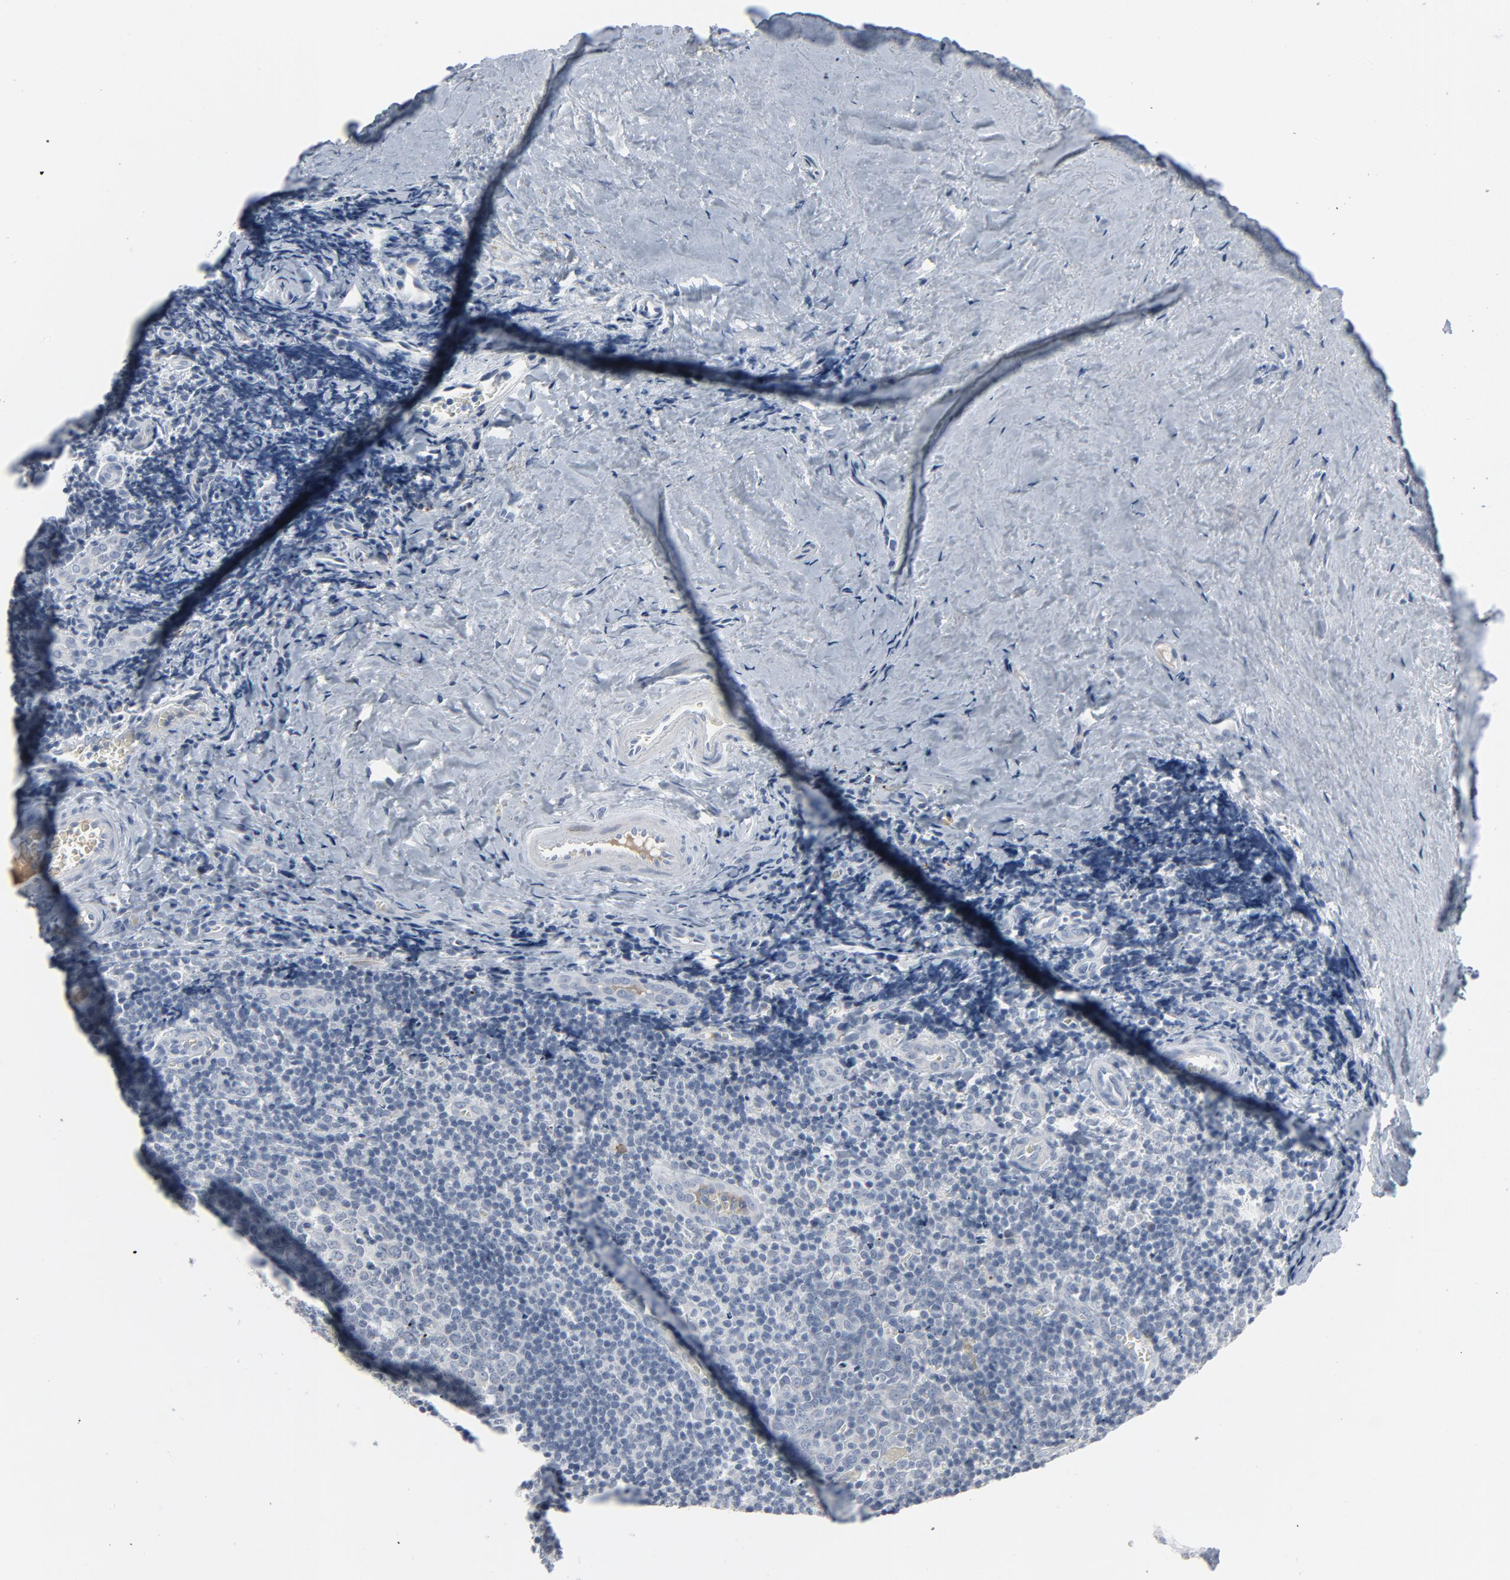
{"staining": {"intensity": "negative", "quantity": "none", "location": "none"}, "tissue": "tonsil", "cell_type": "Germinal center cells", "image_type": "normal", "snomed": [{"axis": "morphology", "description": "Normal tissue, NOS"}, {"axis": "topography", "description": "Tonsil"}], "caption": "The photomicrograph demonstrates no significant positivity in germinal center cells of tonsil.", "gene": "GPX2", "patient": {"sex": "male", "age": 20}}